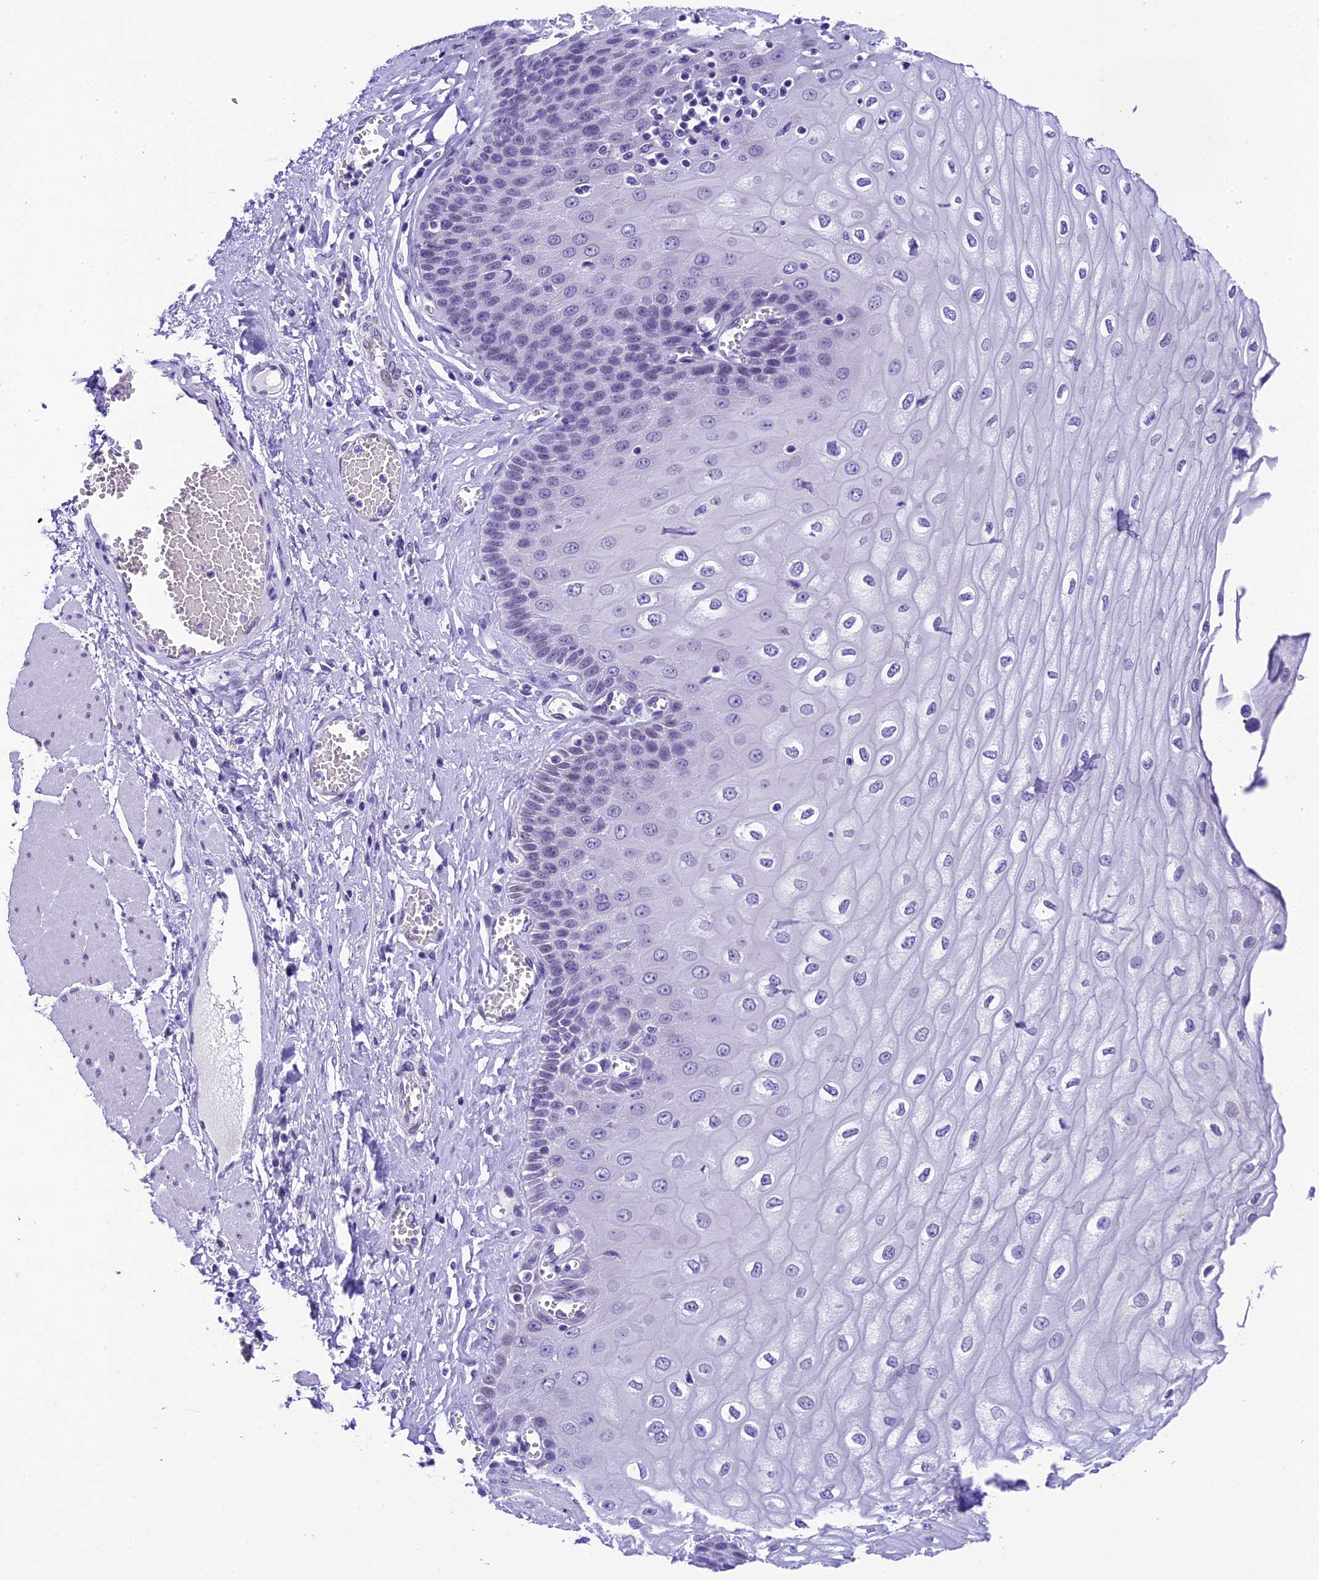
{"staining": {"intensity": "negative", "quantity": "none", "location": "none"}, "tissue": "esophagus", "cell_type": "Squamous epithelial cells", "image_type": "normal", "snomed": [{"axis": "morphology", "description": "Normal tissue, NOS"}, {"axis": "topography", "description": "Esophagus"}], "caption": "Human esophagus stained for a protein using immunohistochemistry (IHC) reveals no expression in squamous epithelial cells.", "gene": "METTL25", "patient": {"sex": "male", "age": 60}}